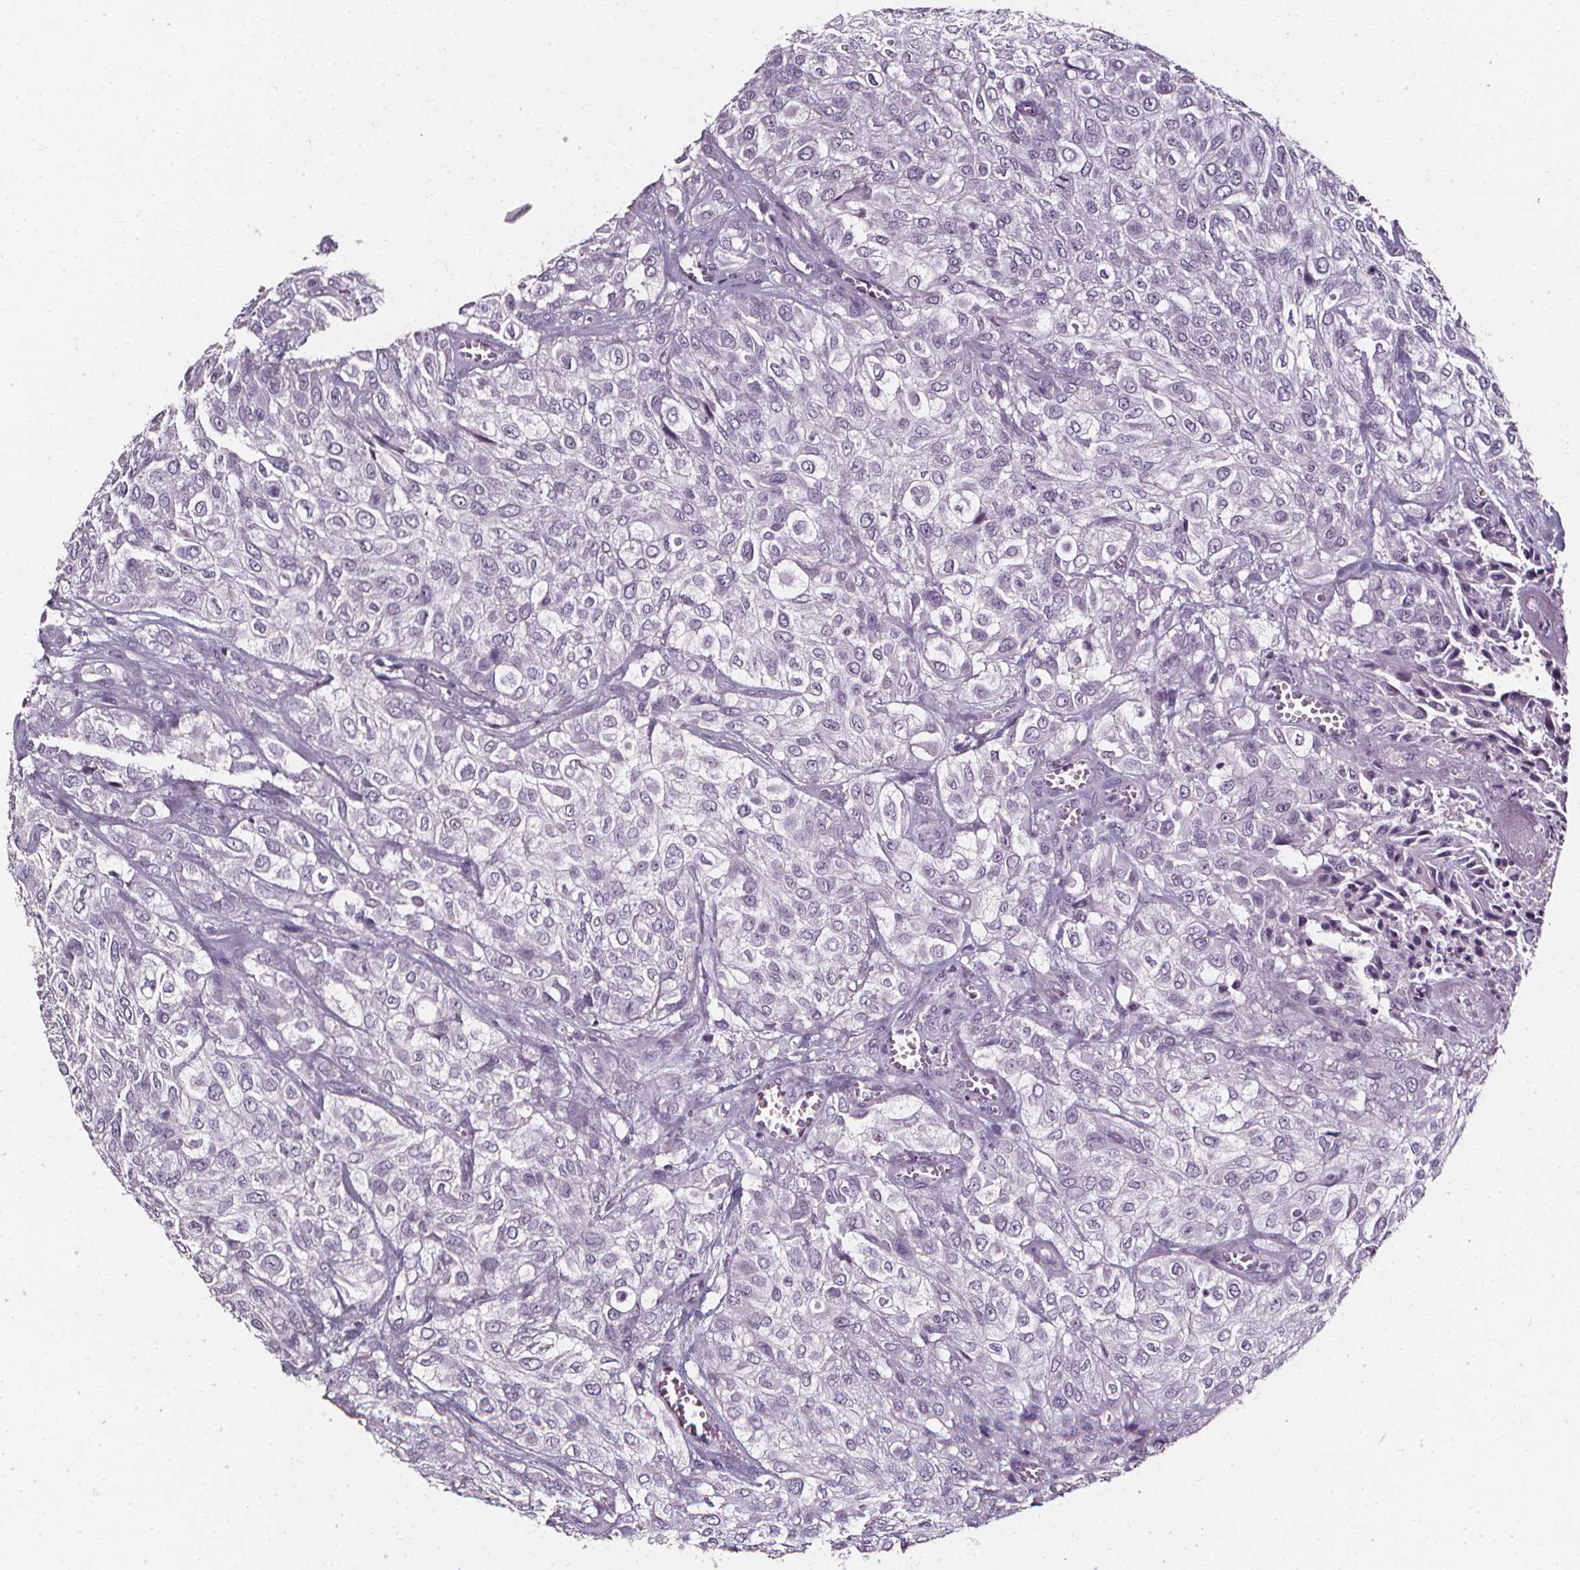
{"staining": {"intensity": "negative", "quantity": "none", "location": "none"}, "tissue": "urothelial cancer", "cell_type": "Tumor cells", "image_type": "cancer", "snomed": [{"axis": "morphology", "description": "Urothelial carcinoma, High grade"}, {"axis": "topography", "description": "Urinary bladder"}], "caption": "Micrograph shows no significant protein positivity in tumor cells of urothelial cancer.", "gene": "DEFA5", "patient": {"sex": "male", "age": 57}}